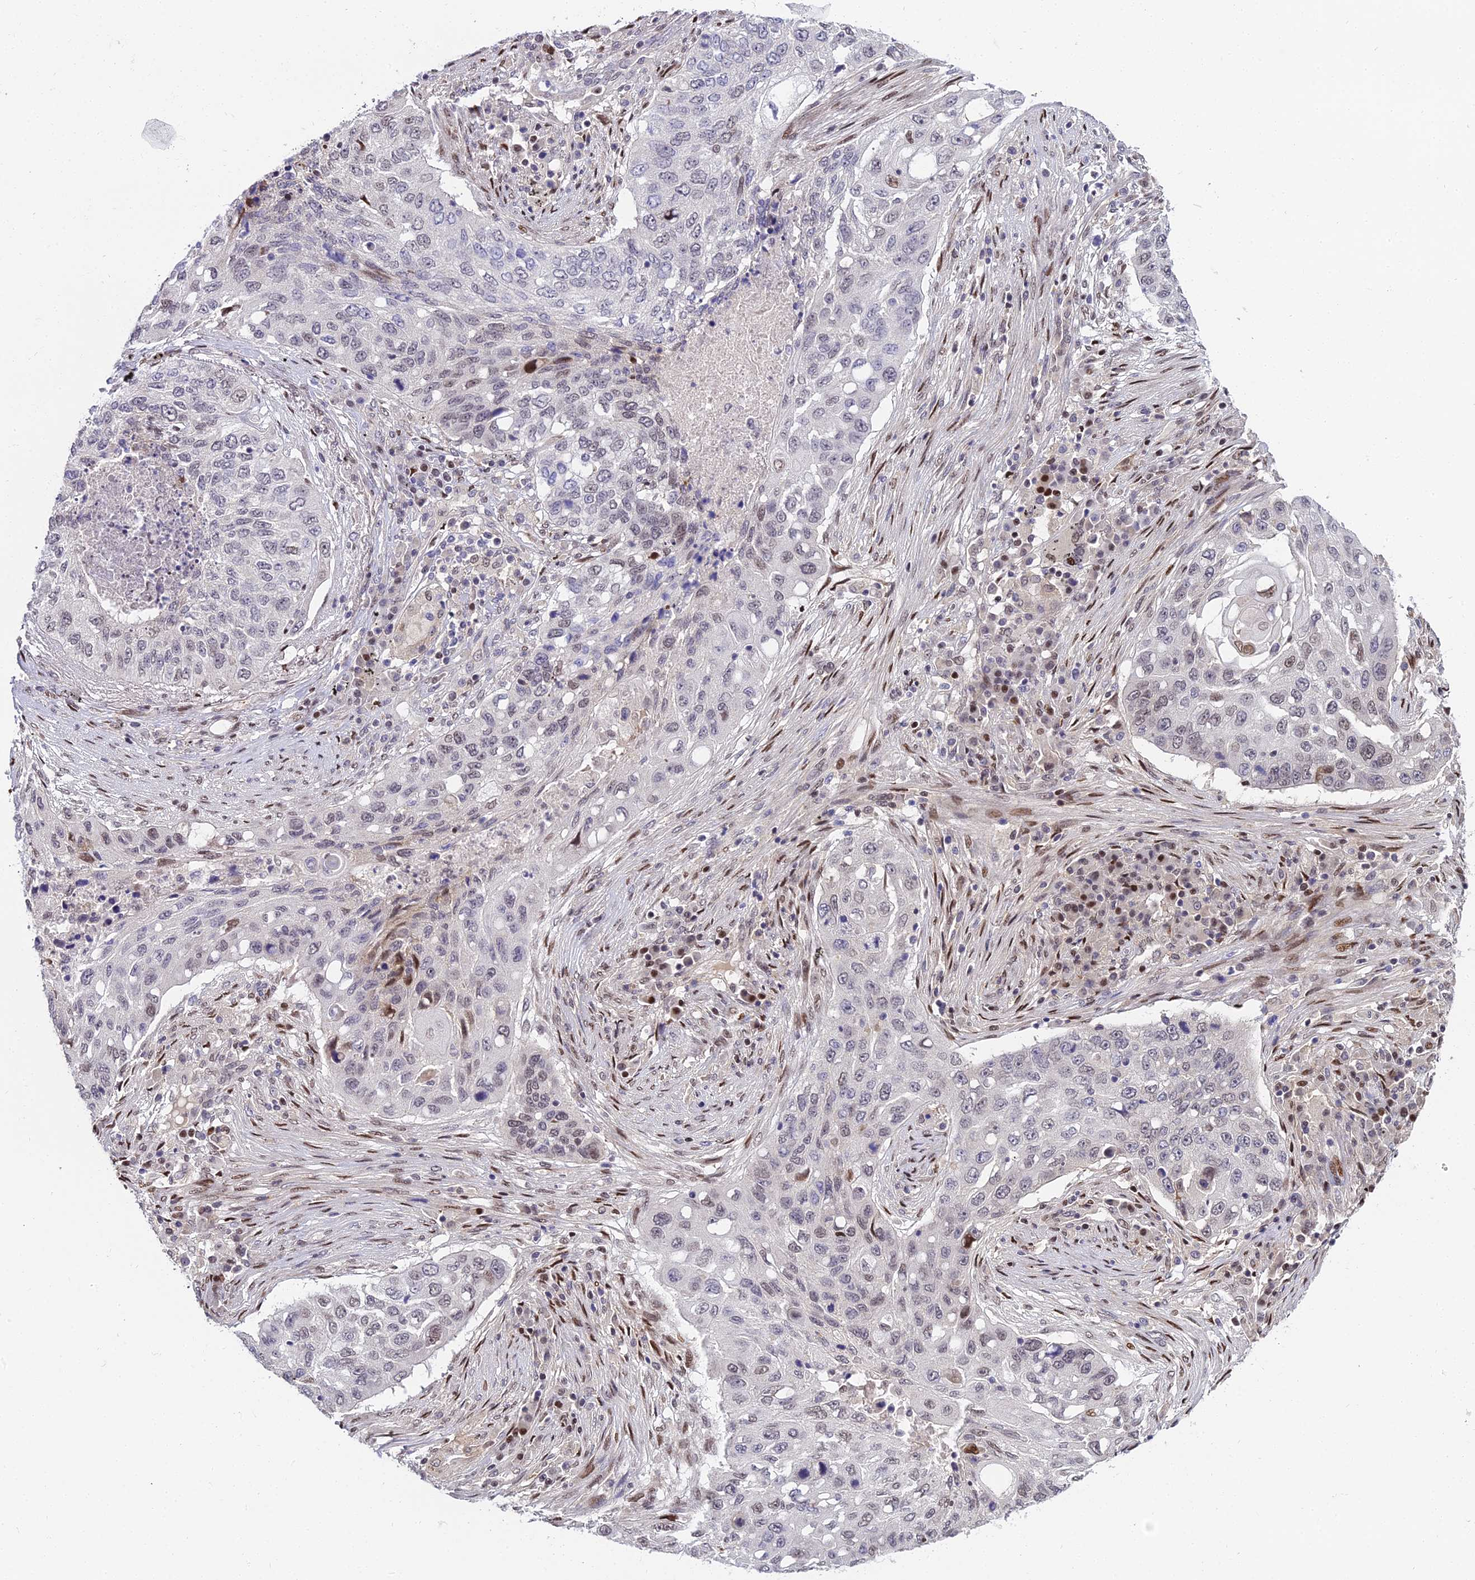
{"staining": {"intensity": "moderate", "quantity": "<25%", "location": "nuclear"}, "tissue": "lung cancer", "cell_type": "Tumor cells", "image_type": "cancer", "snomed": [{"axis": "morphology", "description": "Squamous cell carcinoma, NOS"}, {"axis": "topography", "description": "Lung"}], "caption": "A brown stain highlights moderate nuclear positivity of a protein in human squamous cell carcinoma (lung) tumor cells. The staining is performed using DAB brown chromogen to label protein expression. The nuclei are counter-stained blue using hematoxylin.", "gene": "ZNF707", "patient": {"sex": "female", "age": 63}}